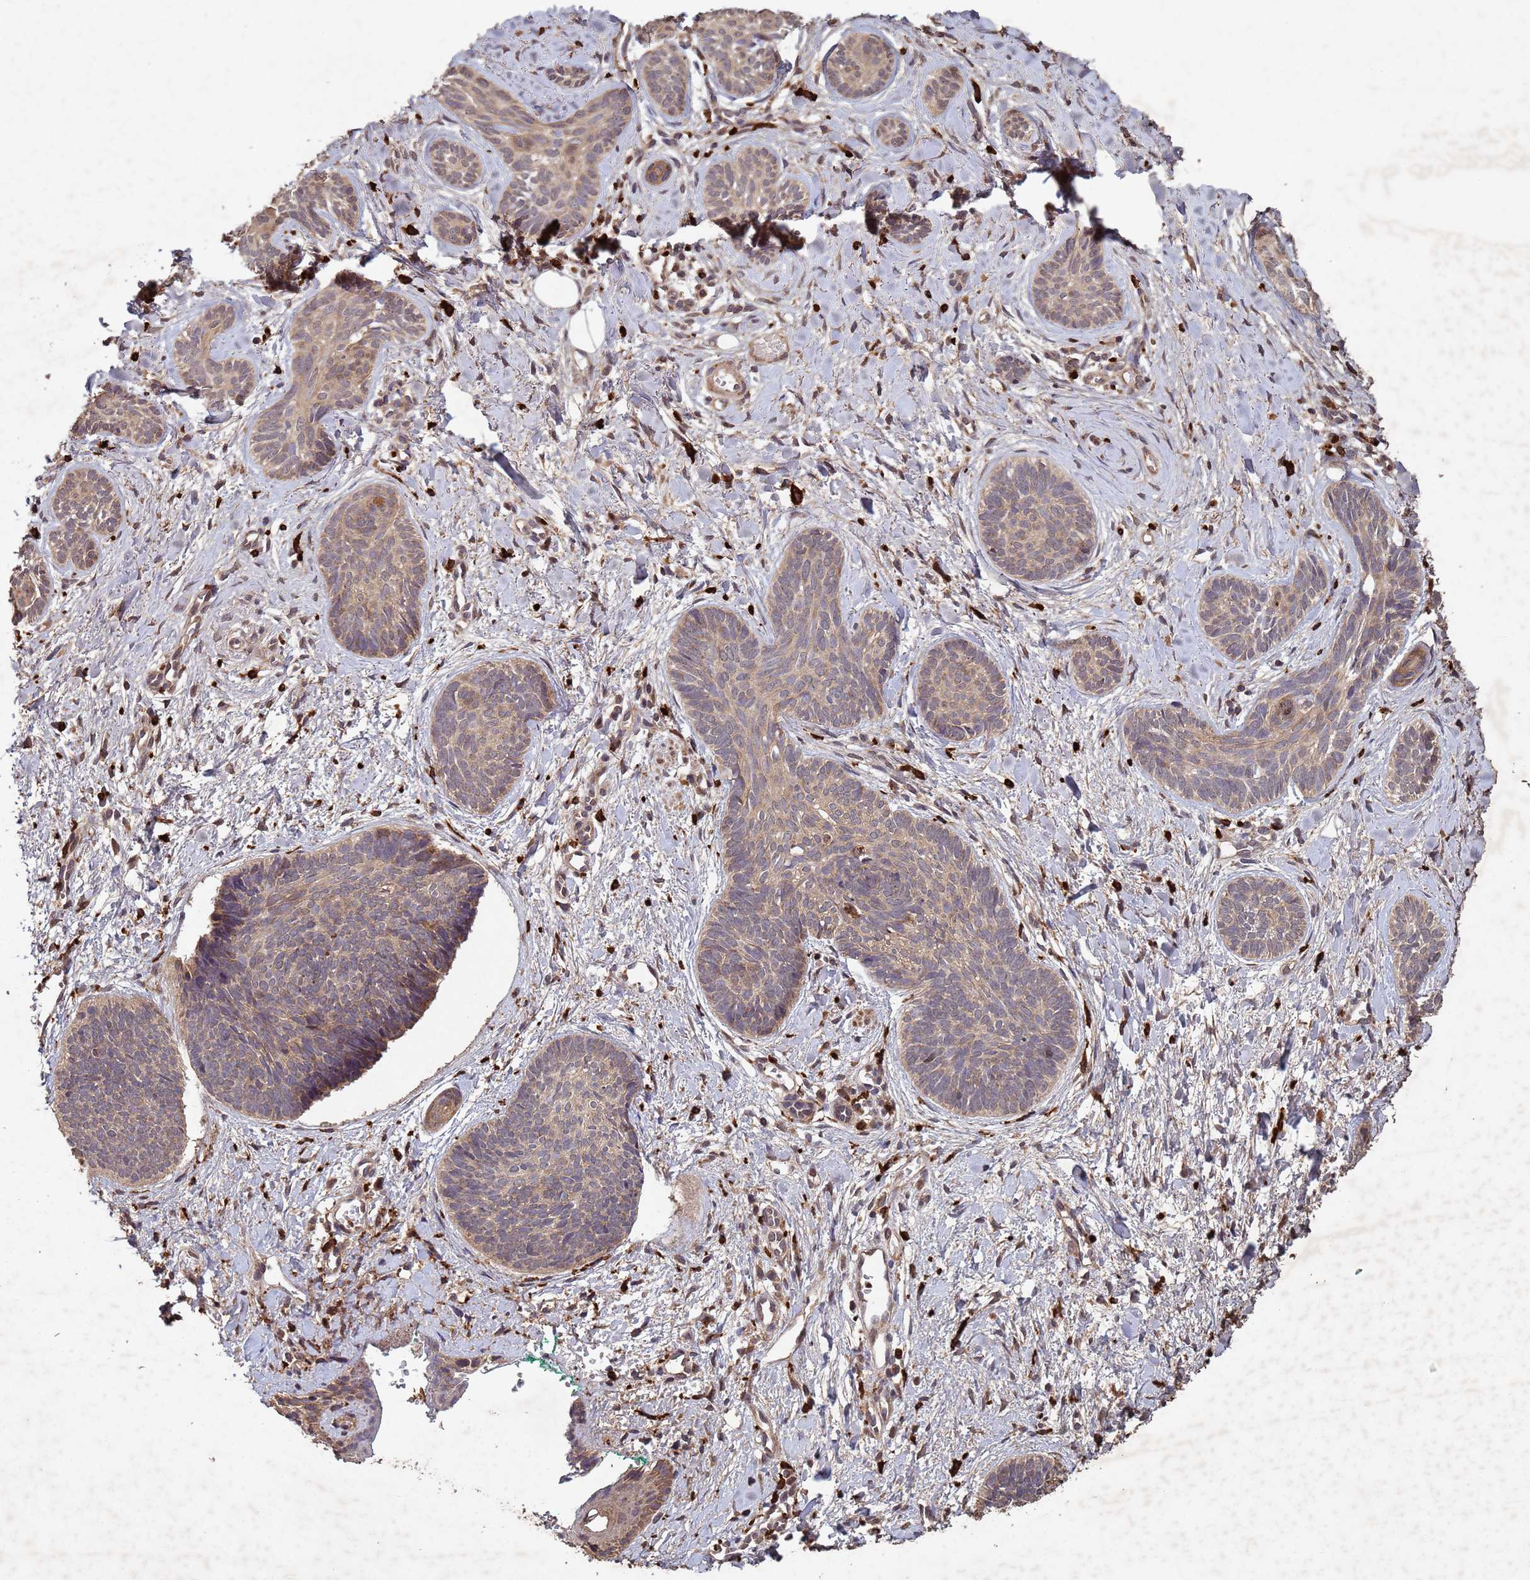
{"staining": {"intensity": "weak", "quantity": ">75%", "location": "cytoplasmic/membranous"}, "tissue": "skin cancer", "cell_type": "Tumor cells", "image_type": "cancer", "snomed": [{"axis": "morphology", "description": "Basal cell carcinoma"}, {"axis": "topography", "description": "Skin"}], "caption": "Brown immunohistochemical staining in skin cancer reveals weak cytoplasmic/membranous expression in approximately >75% of tumor cells.", "gene": "FASTKD1", "patient": {"sex": "female", "age": 81}}